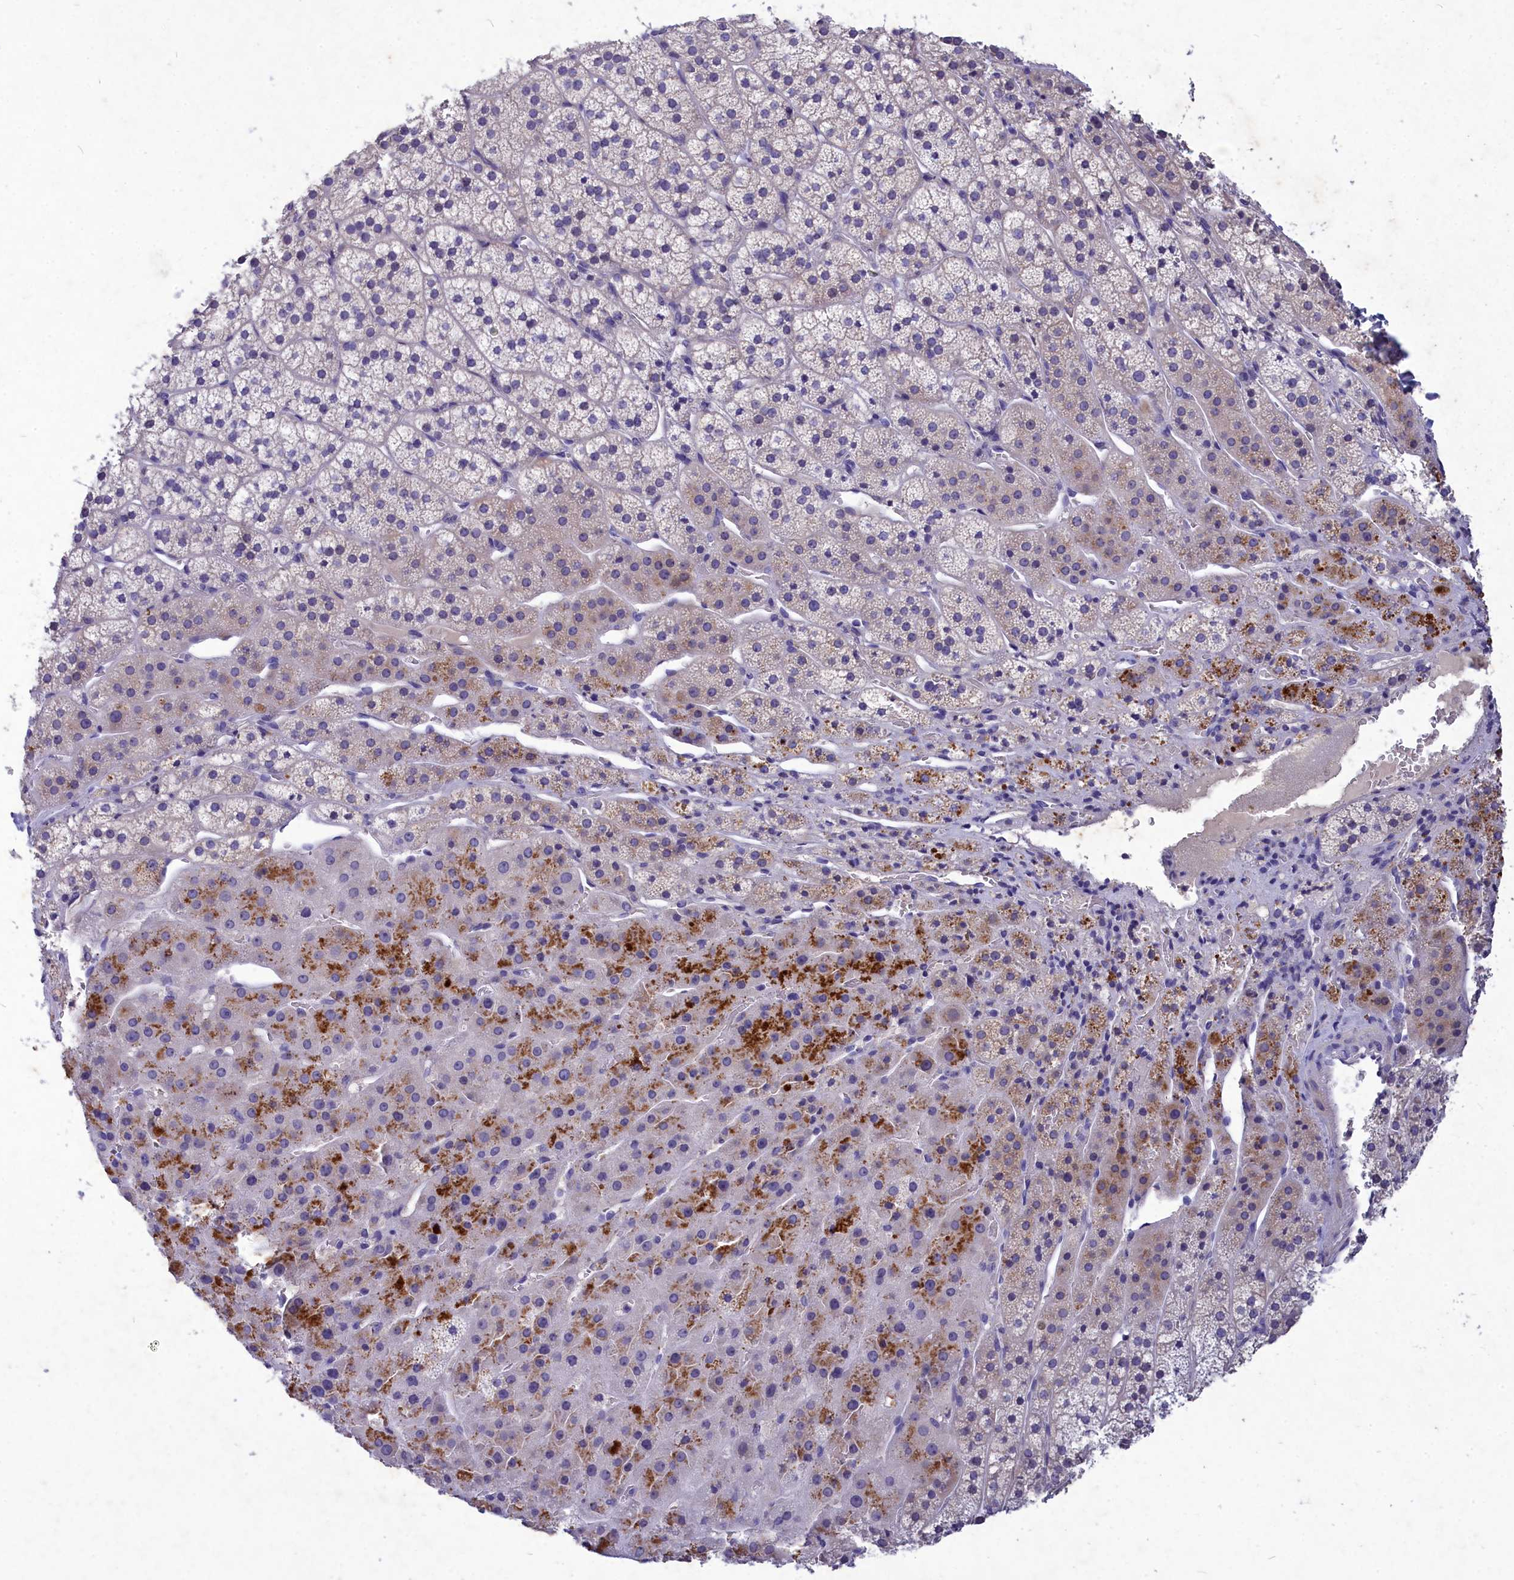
{"staining": {"intensity": "moderate", "quantity": "<25%", "location": "cytoplasmic/membranous"}, "tissue": "adrenal gland", "cell_type": "Glandular cells", "image_type": "normal", "snomed": [{"axis": "morphology", "description": "Normal tissue, NOS"}, {"axis": "topography", "description": "Adrenal gland"}], "caption": "The immunohistochemical stain highlights moderate cytoplasmic/membranous expression in glandular cells of benign adrenal gland. The protein is shown in brown color, while the nuclei are stained blue.", "gene": "DEFB119", "patient": {"sex": "female", "age": 44}}